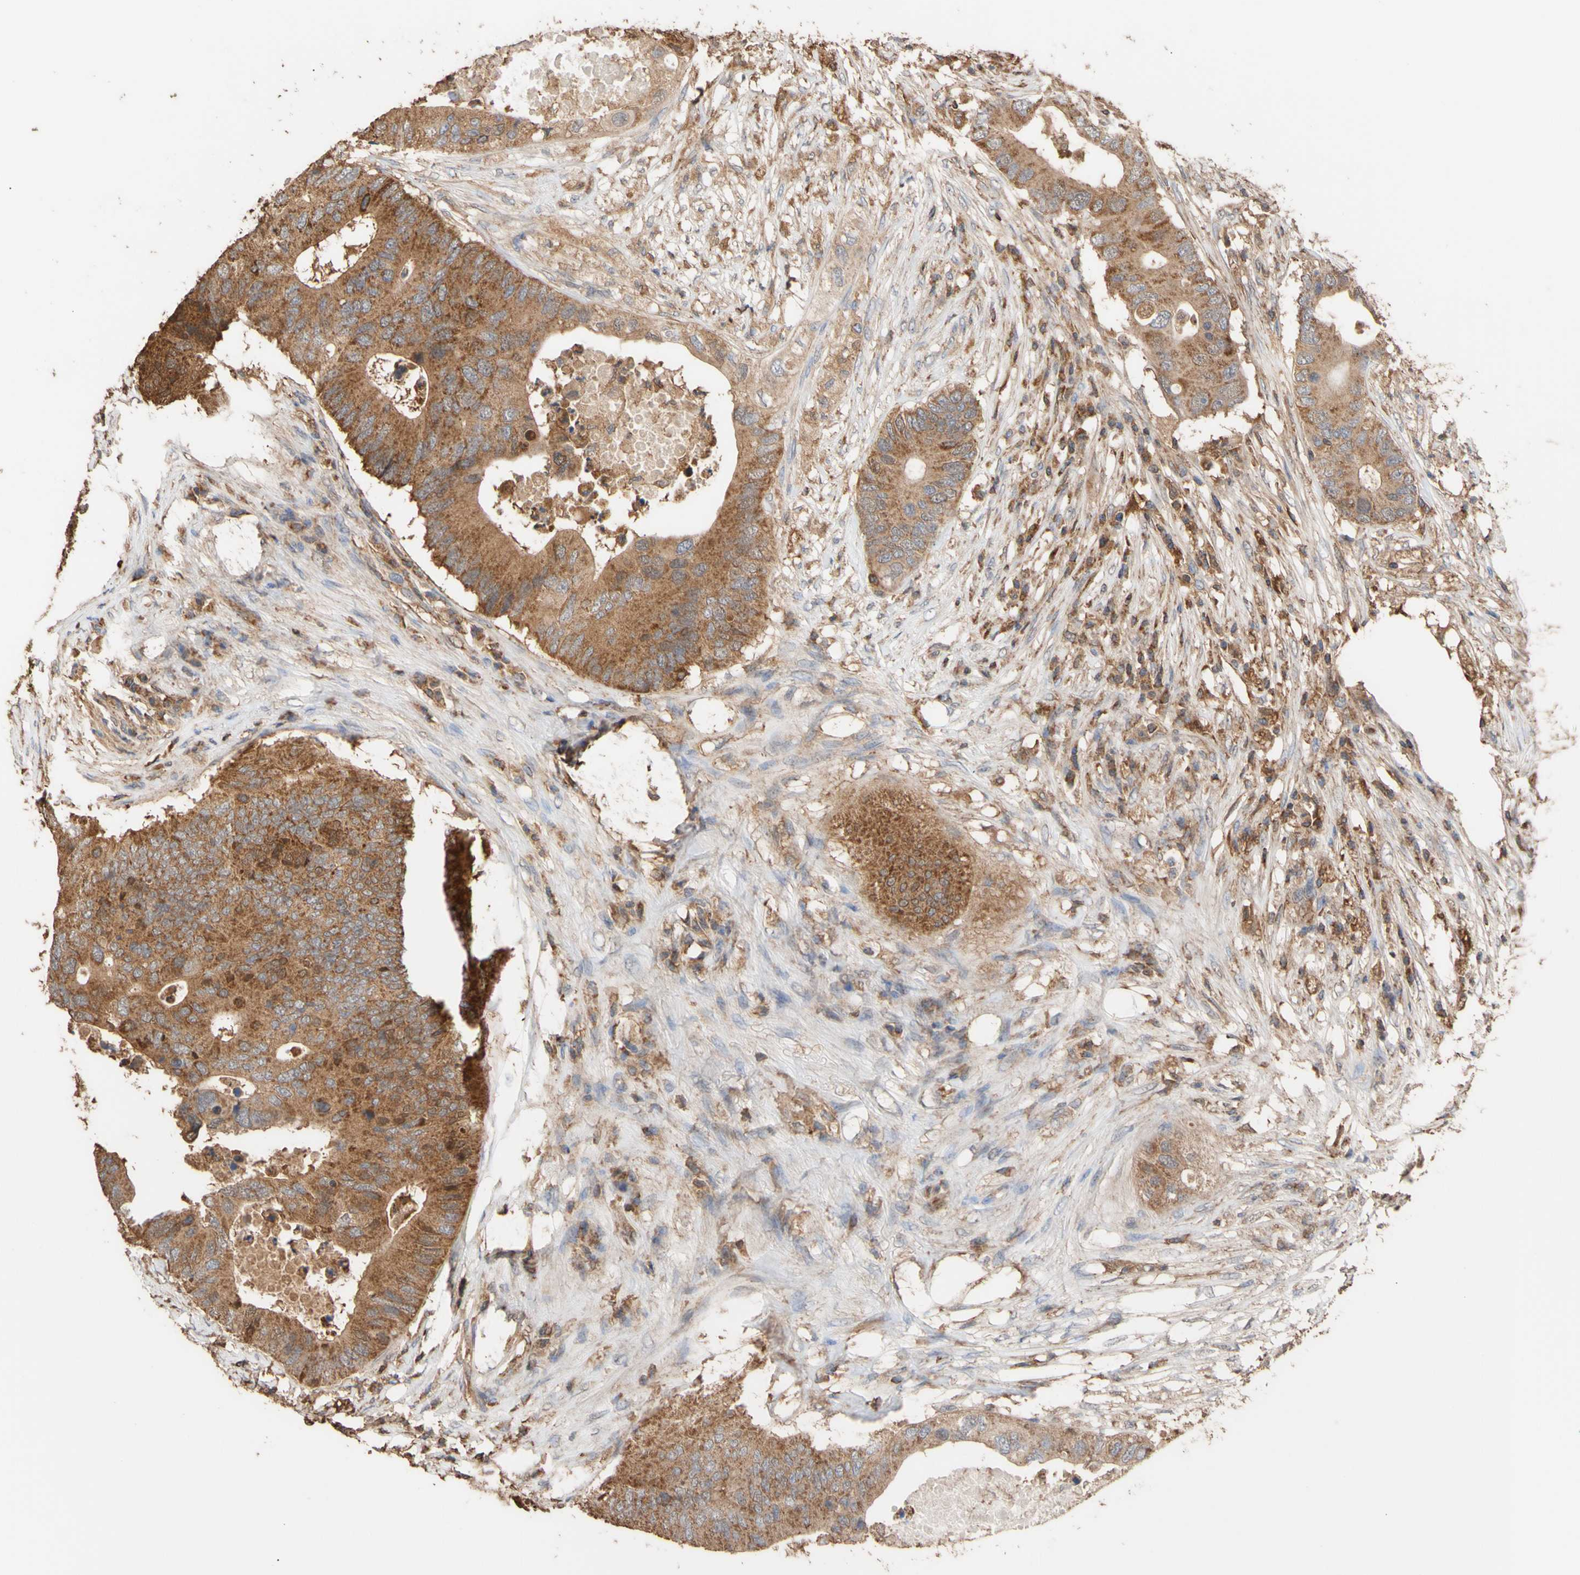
{"staining": {"intensity": "moderate", "quantity": ">75%", "location": "cytoplasmic/membranous"}, "tissue": "colorectal cancer", "cell_type": "Tumor cells", "image_type": "cancer", "snomed": [{"axis": "morphology", "description": "Adenocarcinoma, NOS"}, {"axis": "topography", "description": "Colon"}], "caption": "Protein positivity by immunohistochemistry (IHC) reveals moderate cytoplasmic/membranous expression in approximately >75% of tumor cells in colorectal cancer.", "gene": "ALDH9A1", "patient": {"sex": "male", "age": 71}}